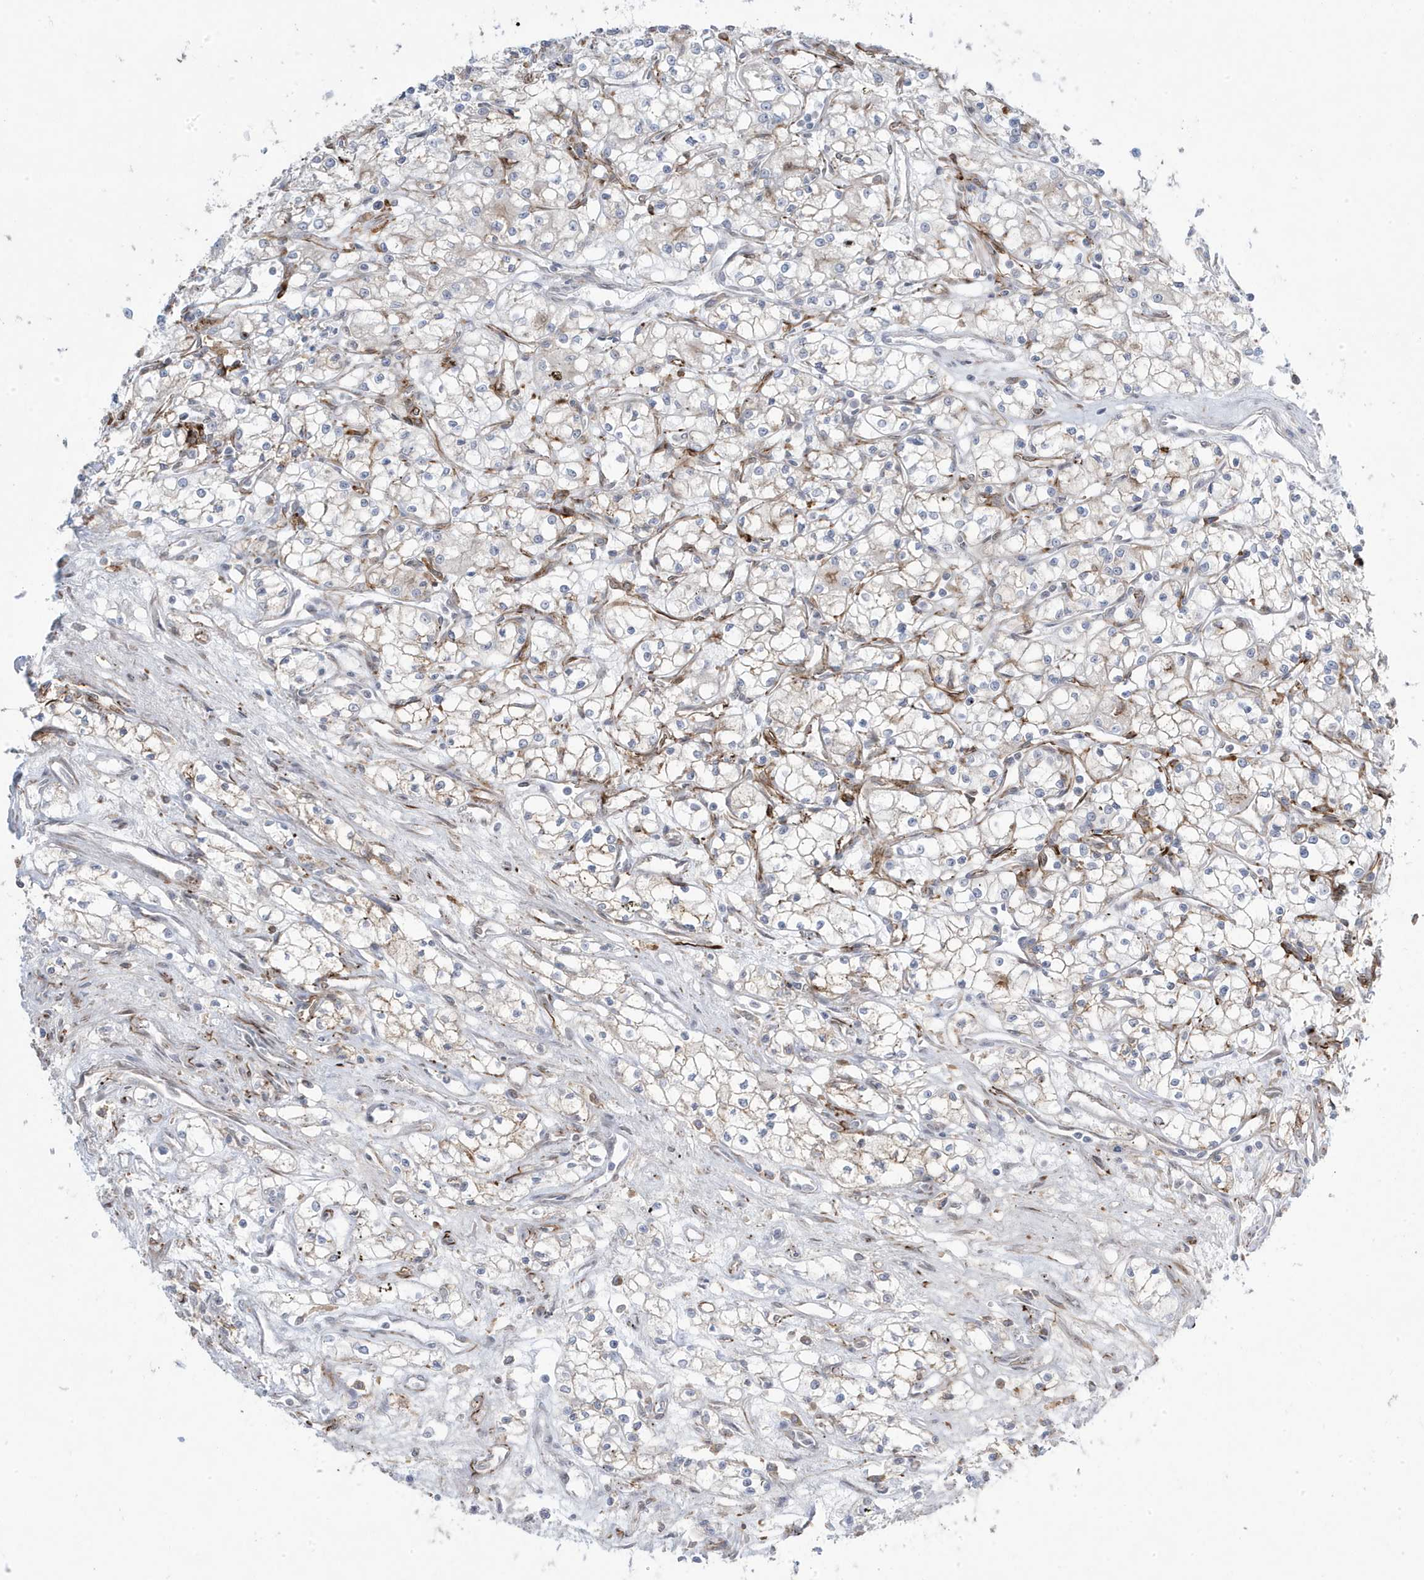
{"staining": {"intensity": "weak", "quantity": "<25%", "location": "cytoplasmic/membranous"}, "tissue": "renal cancer", "cell_type": "Tumor cells", "image_type": "cancer", "snomed": [{"axis": "morphology", "description": "Adenocarcinoma, NOS"}, {"axis": "topography", "description": "Kidney"}], "caption": "The histopathology image shows no staining of tumor cells in renal cancer (adenocarcinoma).", "gene": "ADAMTSL3", "patient": {"sex": "male", "age": 59}}